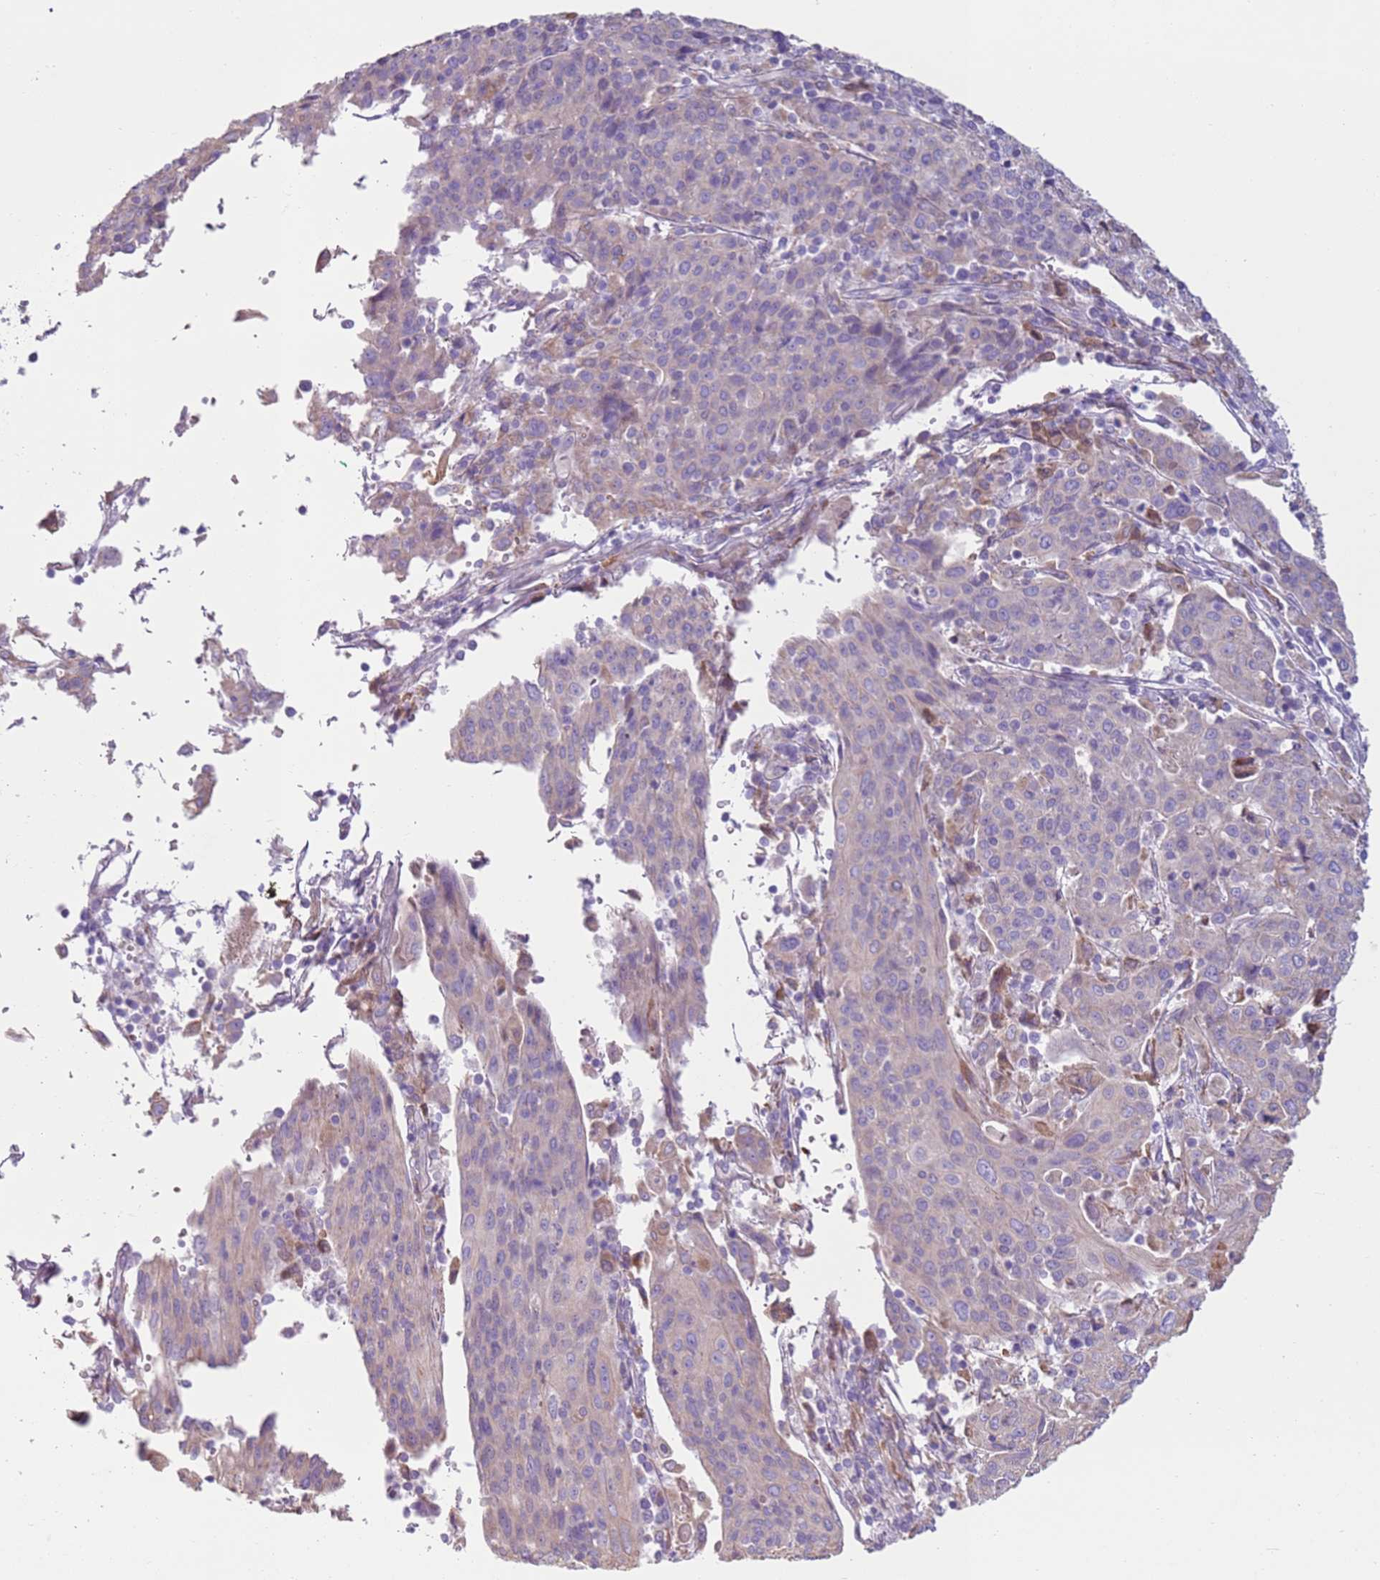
{"staining": {"intensity": "negative", "quantity": "none", "location": "none"}, "tissue": "cervical cancer", "cell_type": "Tumor cells", "image_type": "cancer", "snomed": [{"axis": "morphology", "description": "Squamous cell carcinoma, NOS"}, {"axis": "topography", "description": "Cervix"}], "caption": "DAB immunohistochemical staining of human squamous cell carcinoma (cervical) displays no significant staining in tumor cells.", "gene": "OAF", "patient": {"sex": "female", "age": 67}}